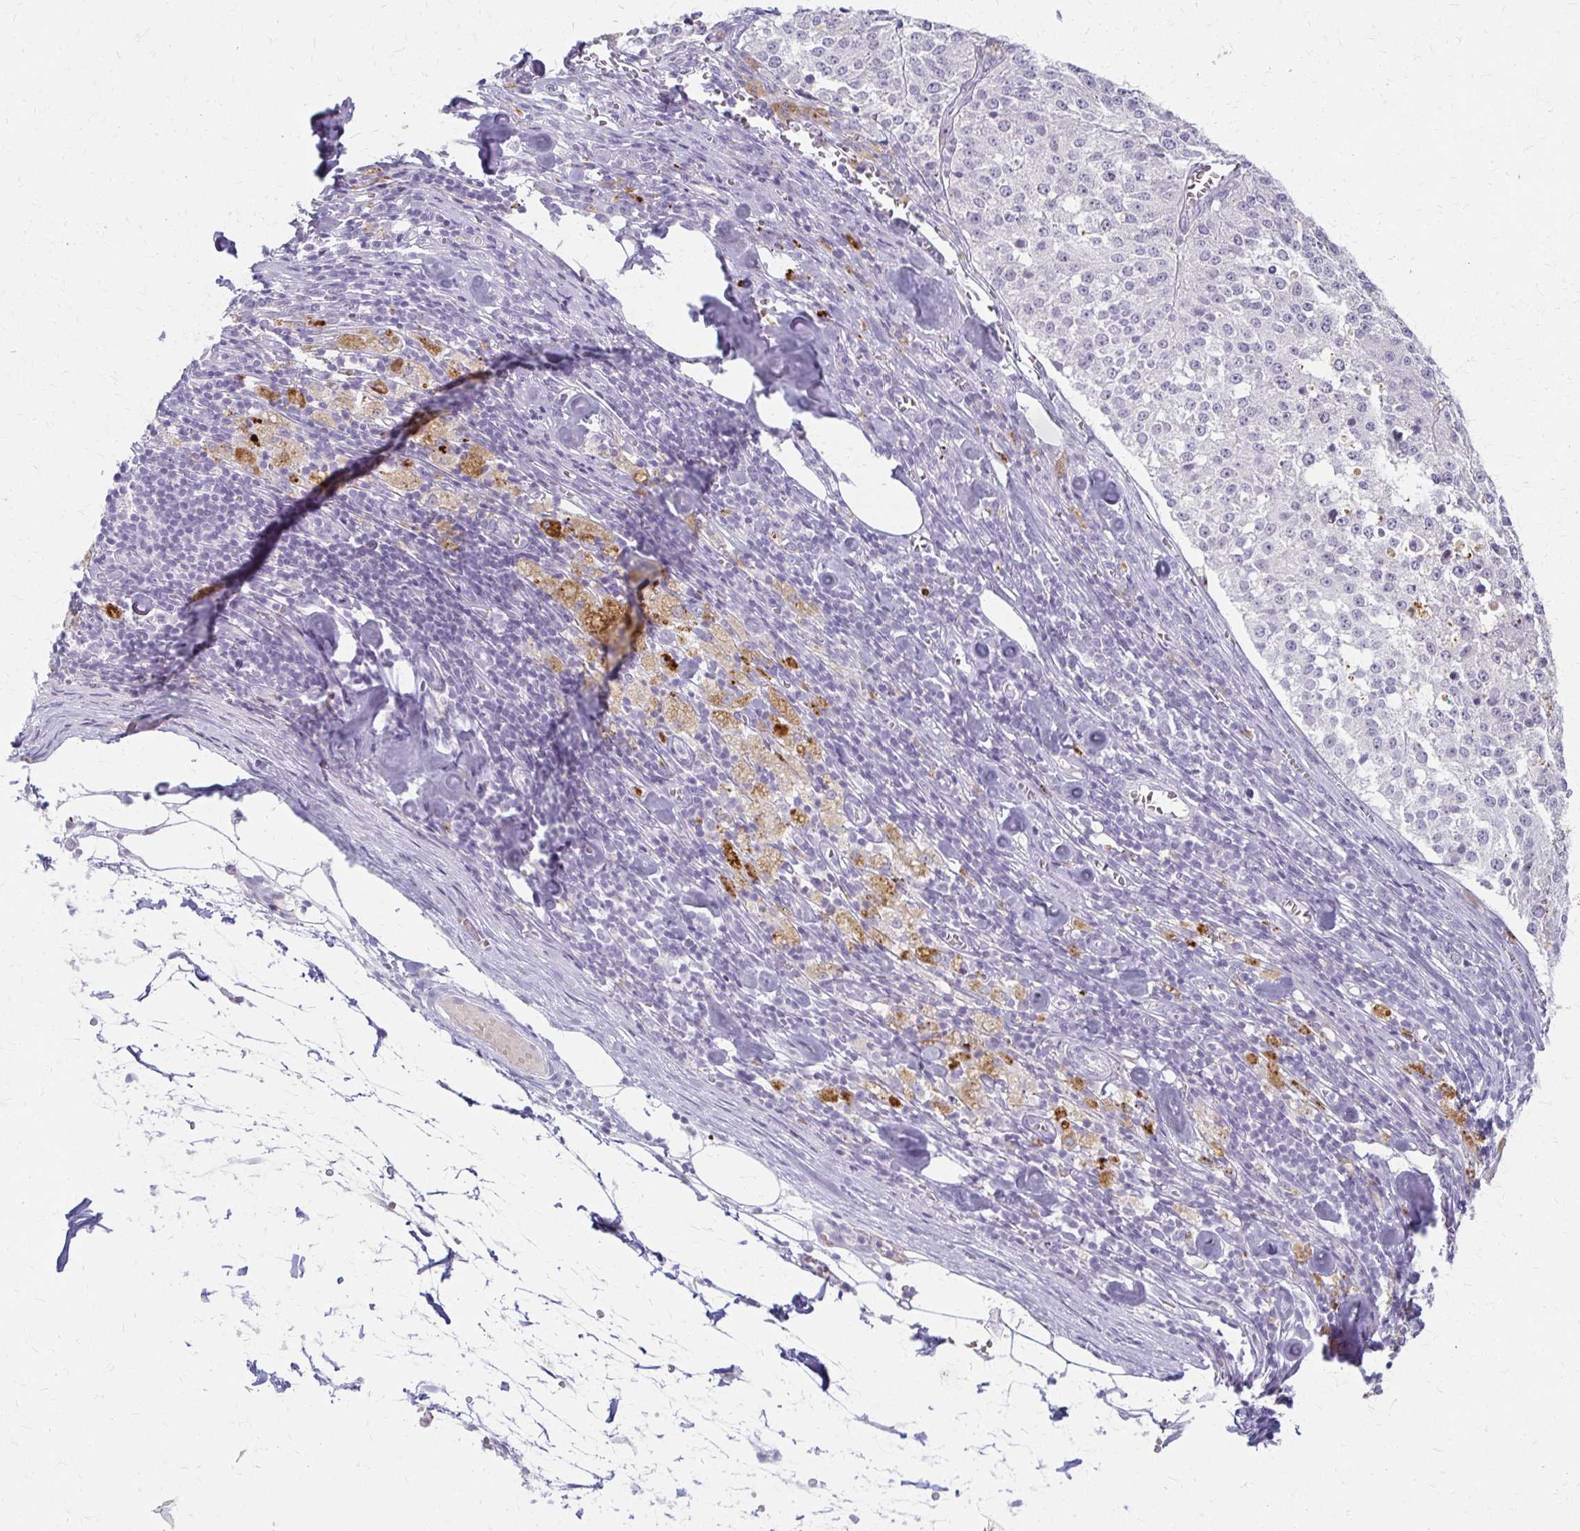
{"staining": {"intensity": "negative", "quantity": "none", "location": "none"}, "tissue": "melanoma", "cell_type": "Tumor cells", "image_type": "cancer", "snomed": [{"axis": "morphology", "description": "Malignant melanoma, Metastatic site"}, {"axis": "topography", "description": "Lymph node"}], "caption": "Immunohistochemical staining of malignant melanoma (metastatic site) exhibits no significant staining in tumor cells.", "gene": "ACP5", "patient": {"sex": "female", "age": 64}}